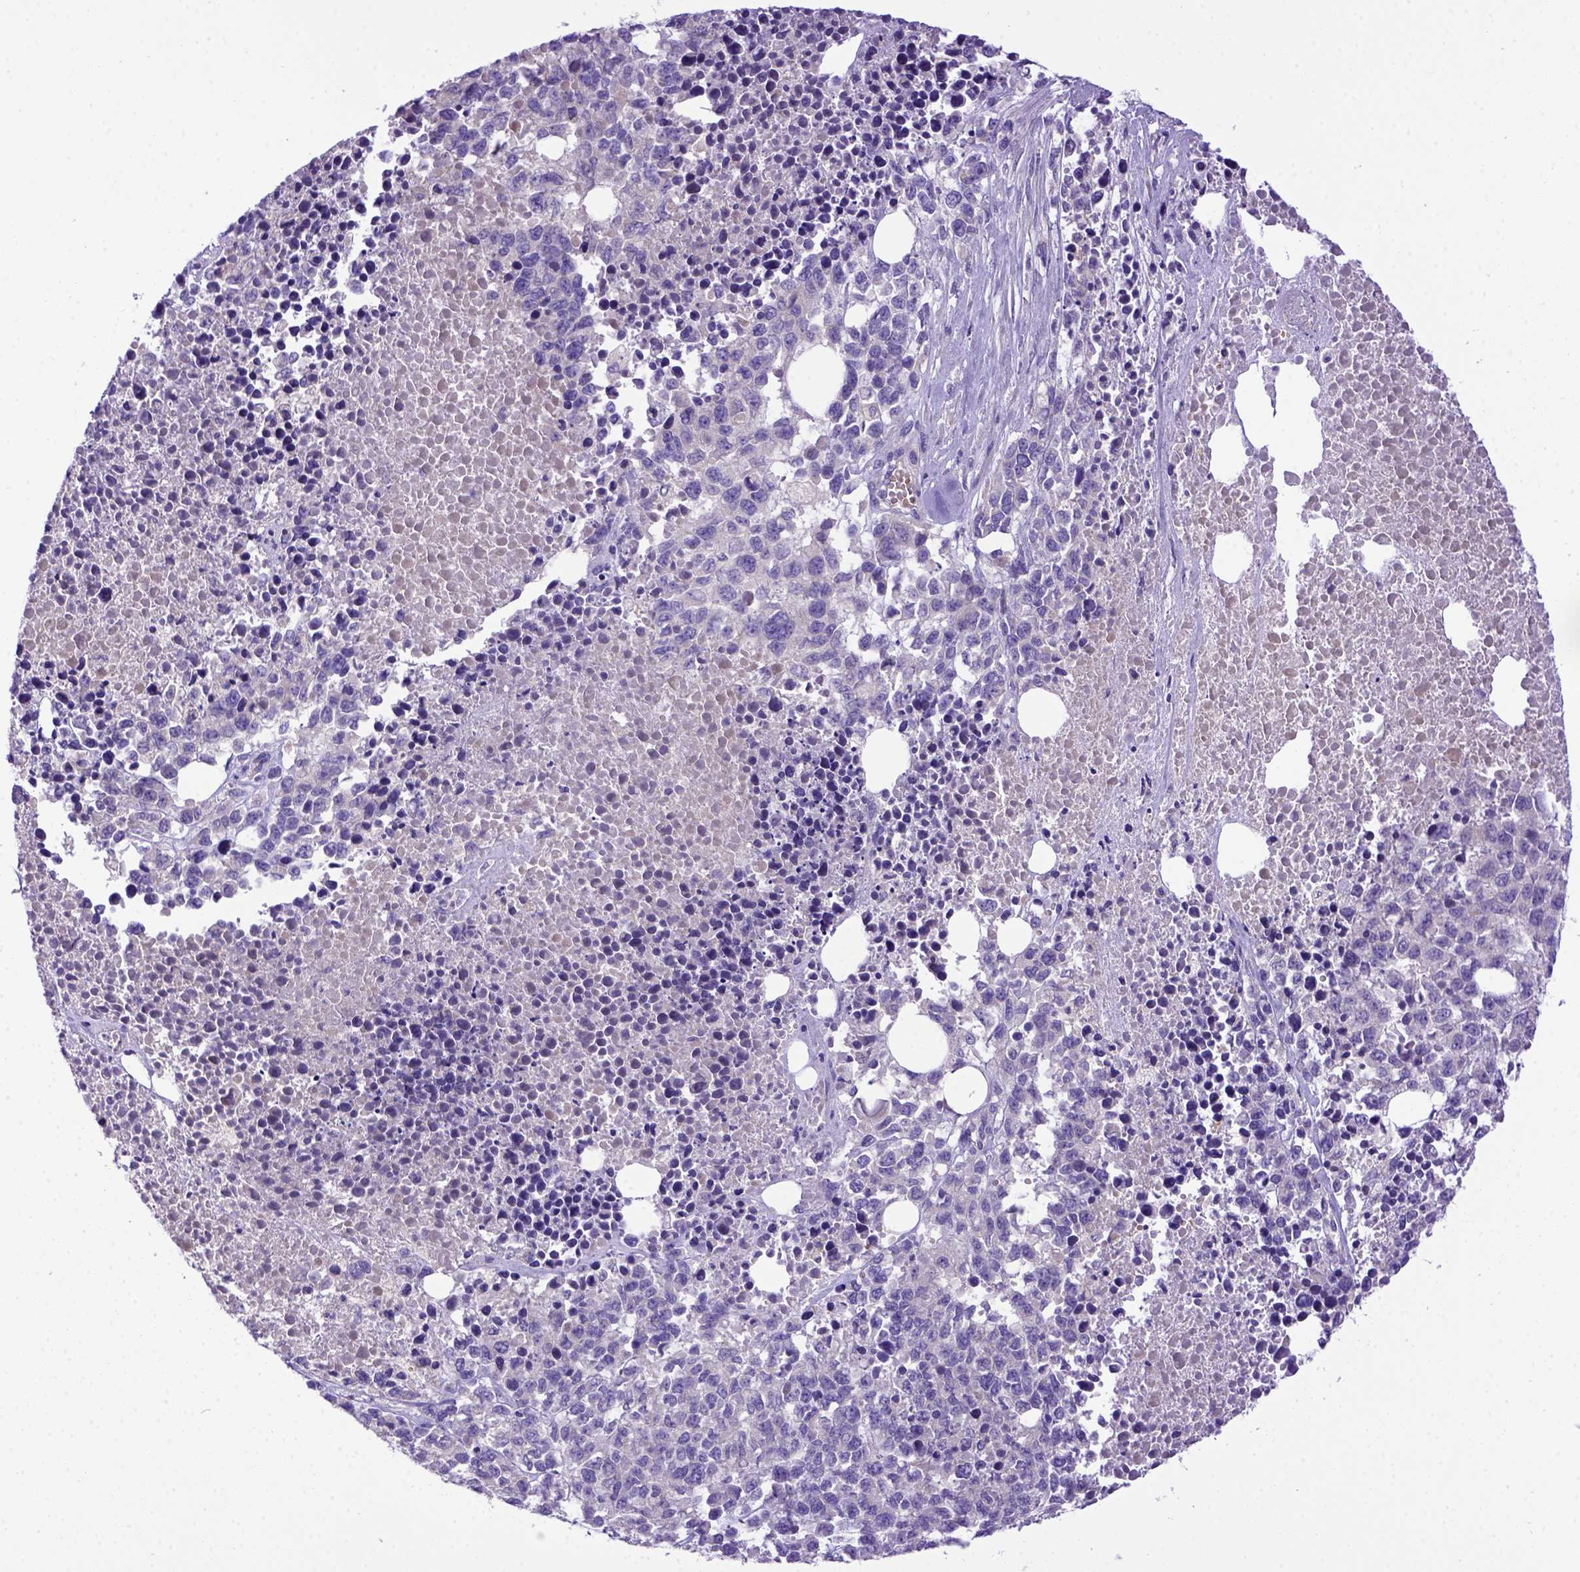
{"staining": {"intensity": "negative", "quantity": "none", "location": "none"}, "tissue": "melanoma", "cell_type": "Tumor cells", "image_type": "cancer", "snomed": [{"axis": "morphology", "description": "Malignant melanoma, Metastatic site"}, {"axis": "topography", "description": "Skin"}], "caption": "IHC histopathology image of neoplastic tissue: human malignant melanoma (metastatic site) stained with DAB shows no significant protein staining in tumor cells.", "gene": "ADAM12", "patient": {"sex": "male", "age": 84}}